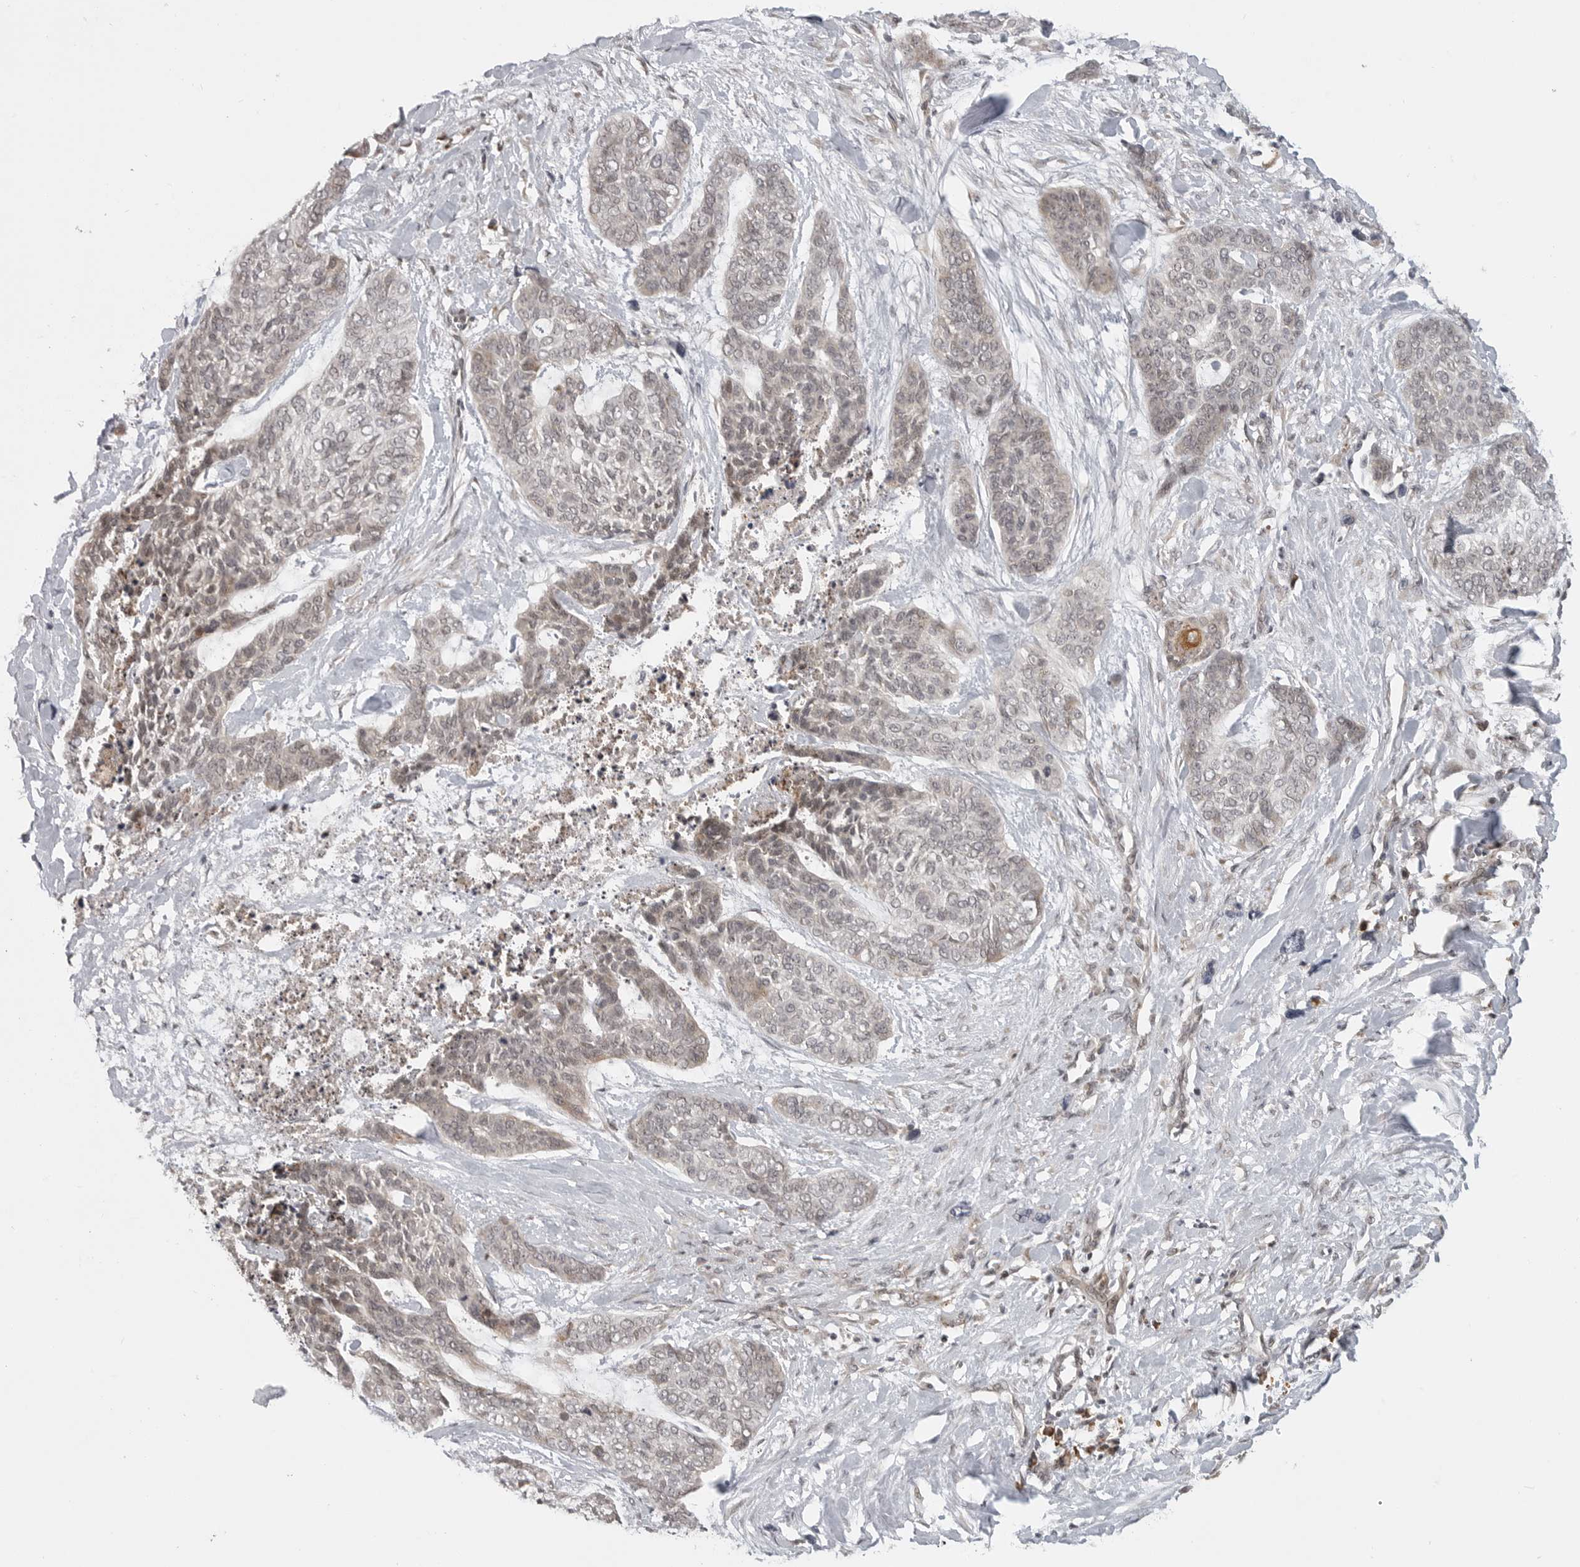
{"staining": {"intensity": "weak", "quantity": "25%-75%", "location": "cytoplasmic/membranous"}, "tissue": "skin cancer", "cell_type": "Tumor cells", "image_type": "cancer", "snomed": [{"axis": "morphology", "description": "Basal cell carcinoma"}, {"axis": "topography", "description": "Skin"}], "caption": "Immunohistochemical staining of skin cancer exhibits low levels of weak cytoplasmic/membranous expression in about 25%-75% of tumor cells.", "gene": "CEP295NL", "patient": {"sex": "female", "age": 64}}